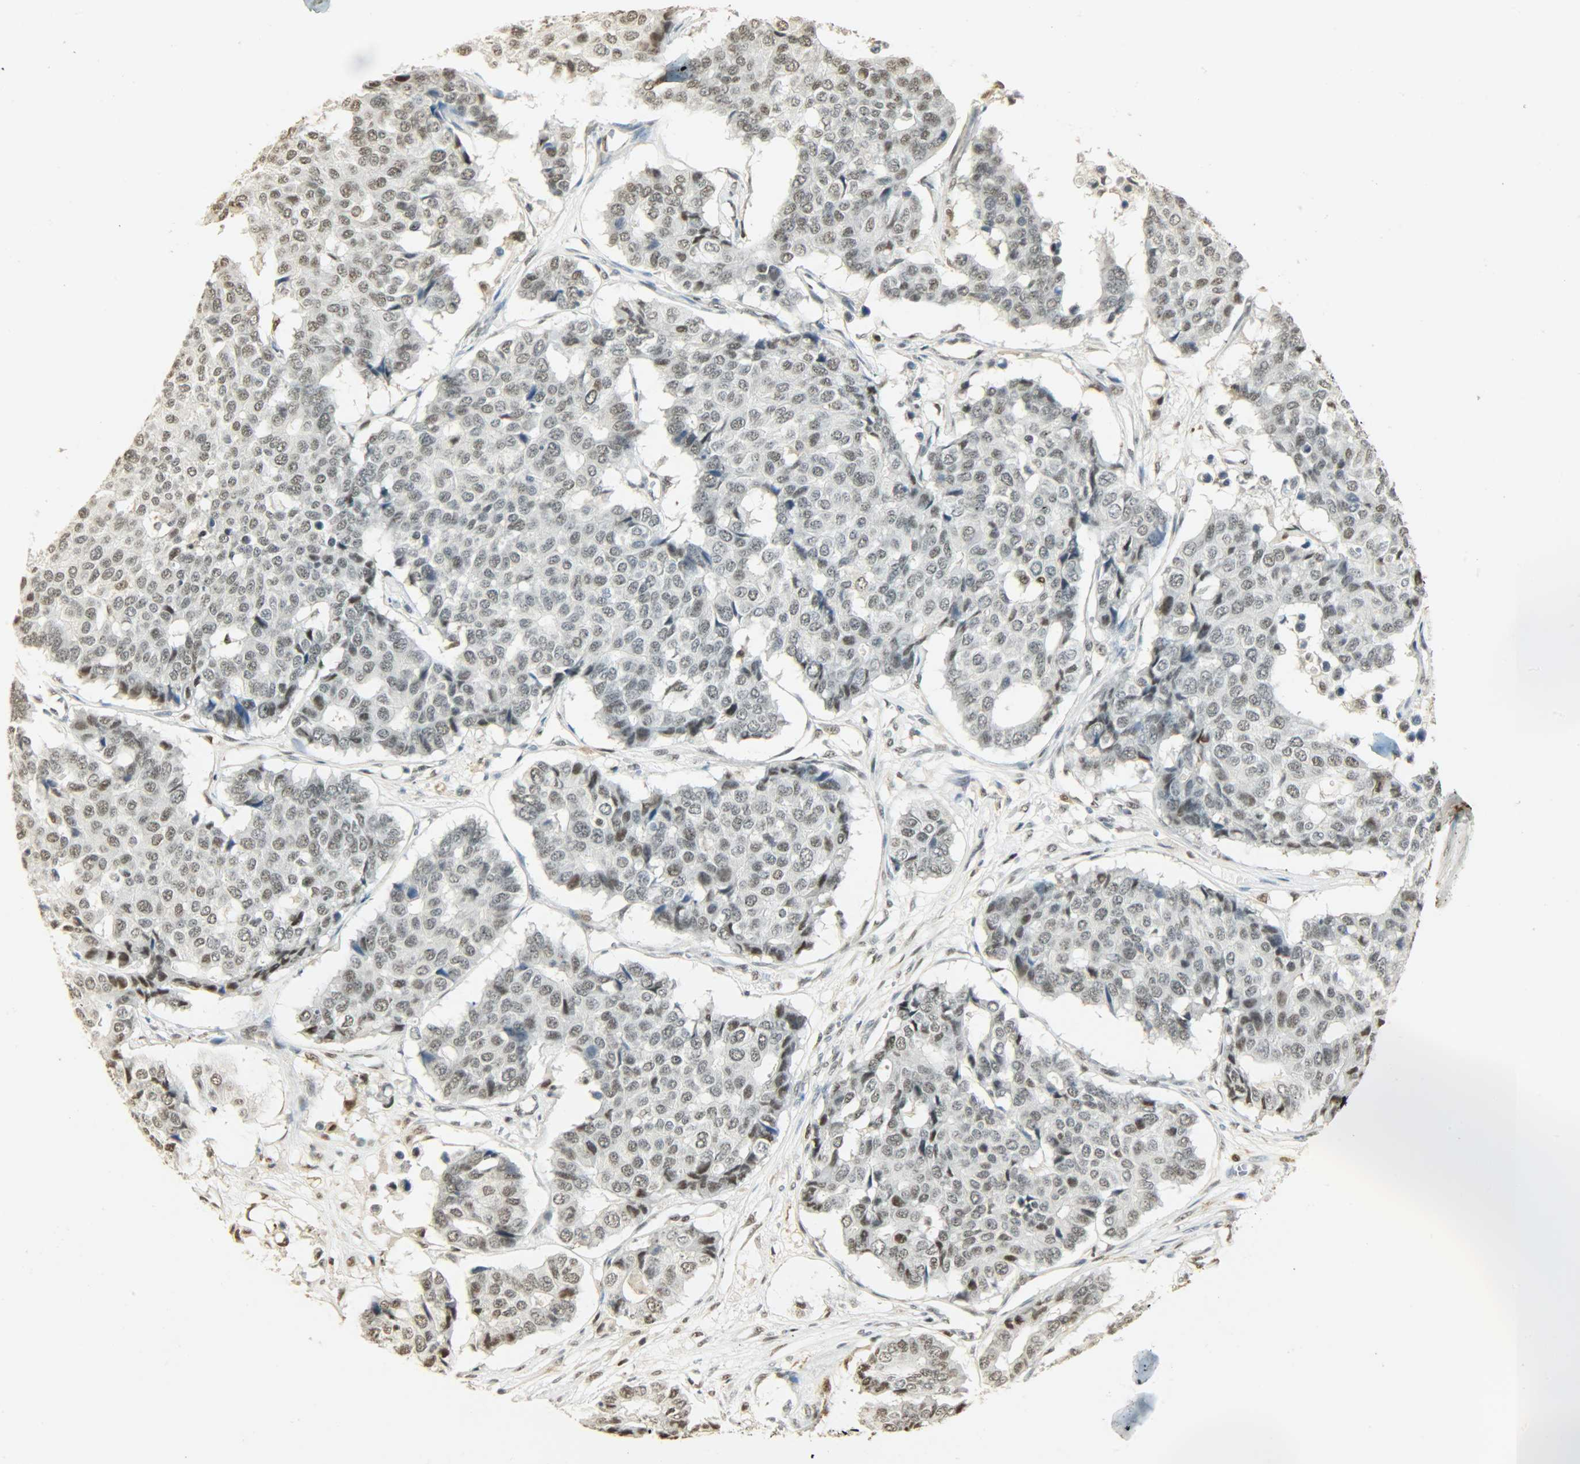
{"staining": {"intensity": "weak", "quantity": ">75%", "location": "nuclear"}, "tissue": "pancreatic cancer", "cell_type": "Tumor cells", "image_type": "cancer", "snomed": [{"axis": "morphology", "description": "Adenocarcinoma, NOS"}, {"axis": "topography", "description": "Pancreas"}], "caption": "Protein expression analysis of pancreatic cancer reveals weak nuclear positivity in approximately >75% of tumor cells.", "gene": "NGFR", "patient": {"sex": "male", "age": 50}}